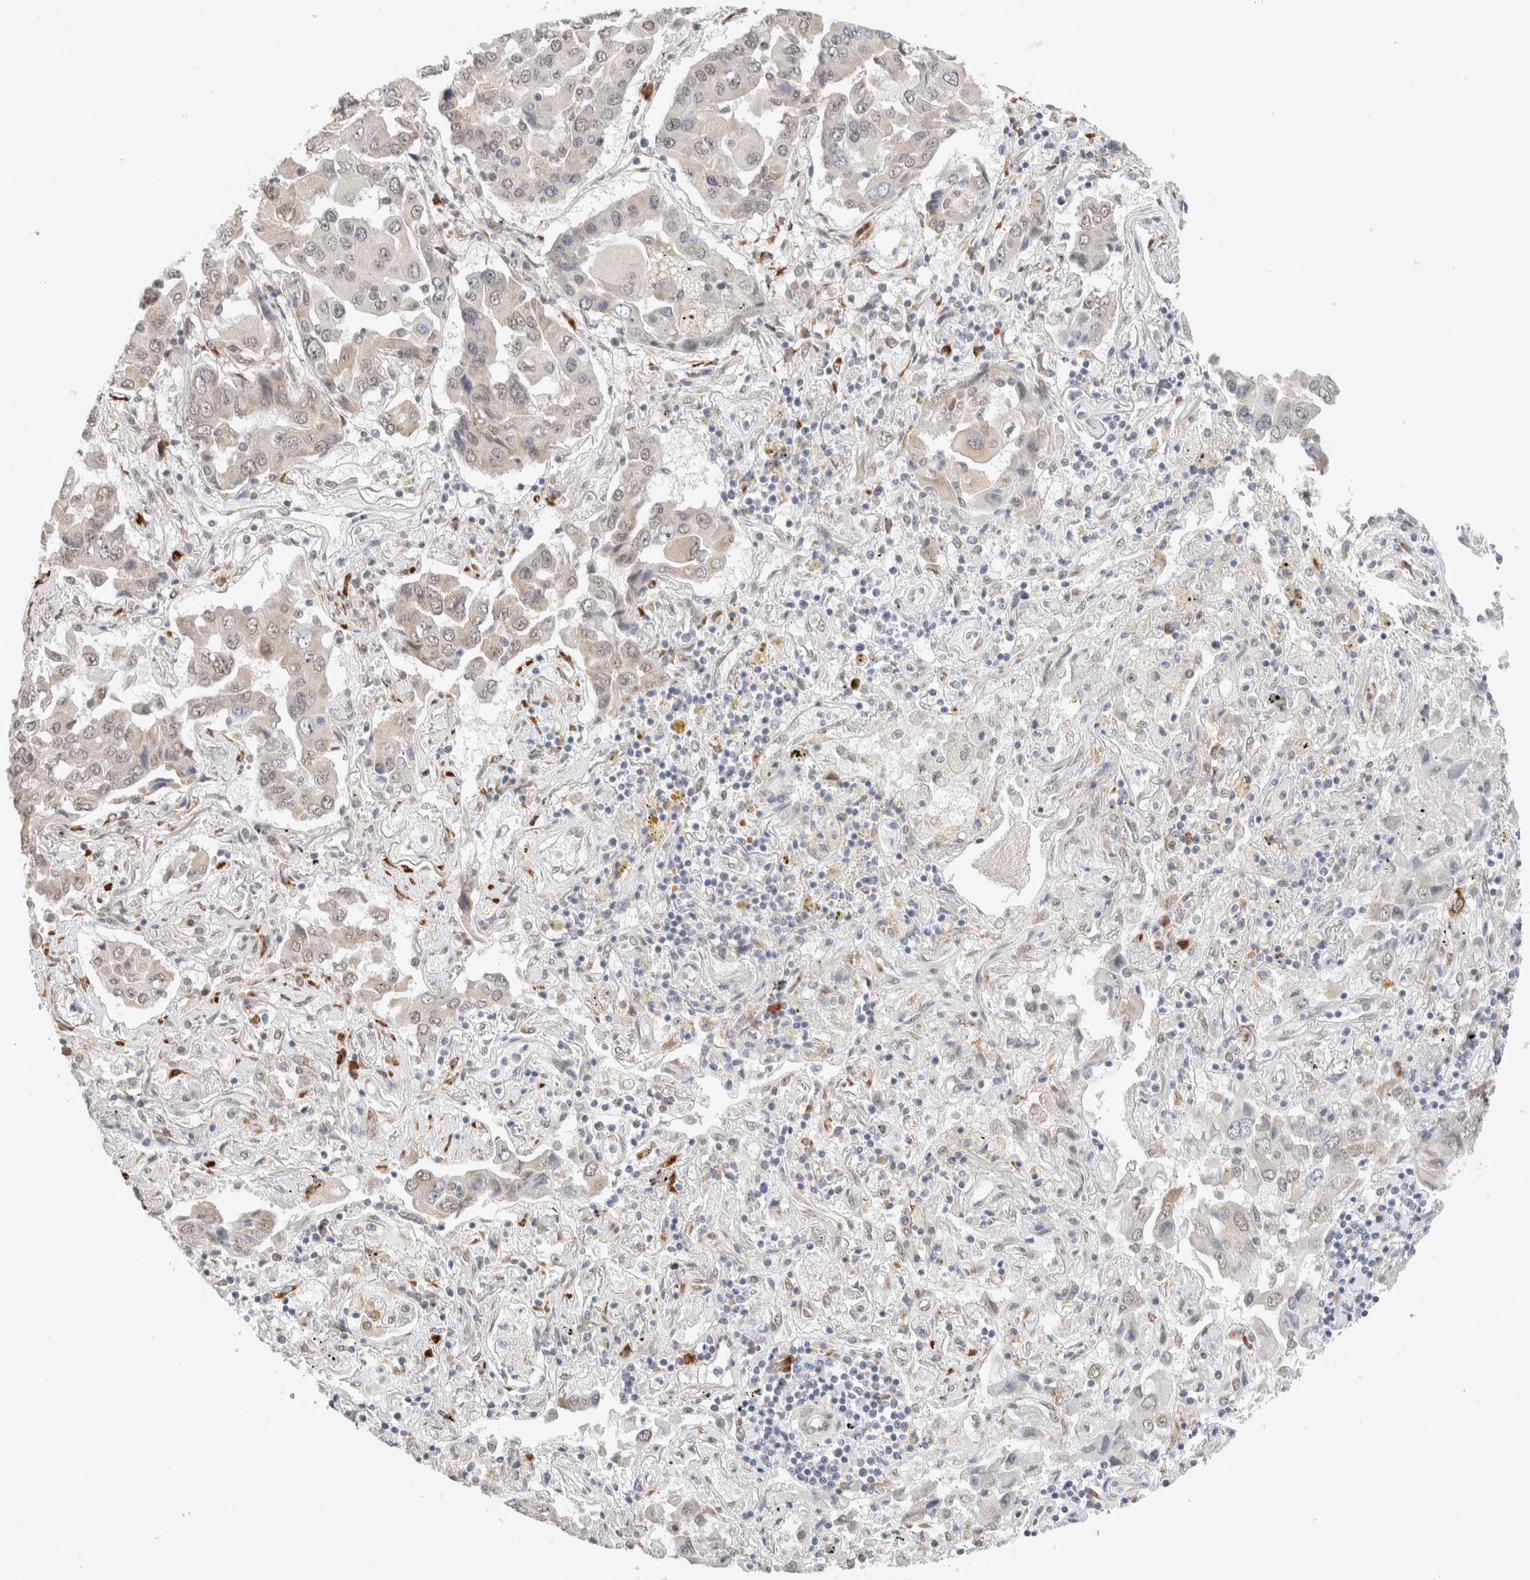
{"staining": {"intensity": "weak", "quantity": "<25%", "location": "cytoplasmic/membranous,nuclear"}, "tissue": "lung cancer", "cell_type": "Tumor cells", "image_type": "cancer", "snomed": [{"axis": "morphology", "description": "Adenocarcinoma, NOS"}, {"axis": "topography", "description": "Lung"}], "caption": "Adenocarcinoma (lung) was stained to show a protein in brown. There is no significant positivity in tumor cells. (Immunohistochemistry (ihc), brightfield microscopy, high magnification).", "gene": "HDLBP", "patient": {"sex": "female", "age": 65}}